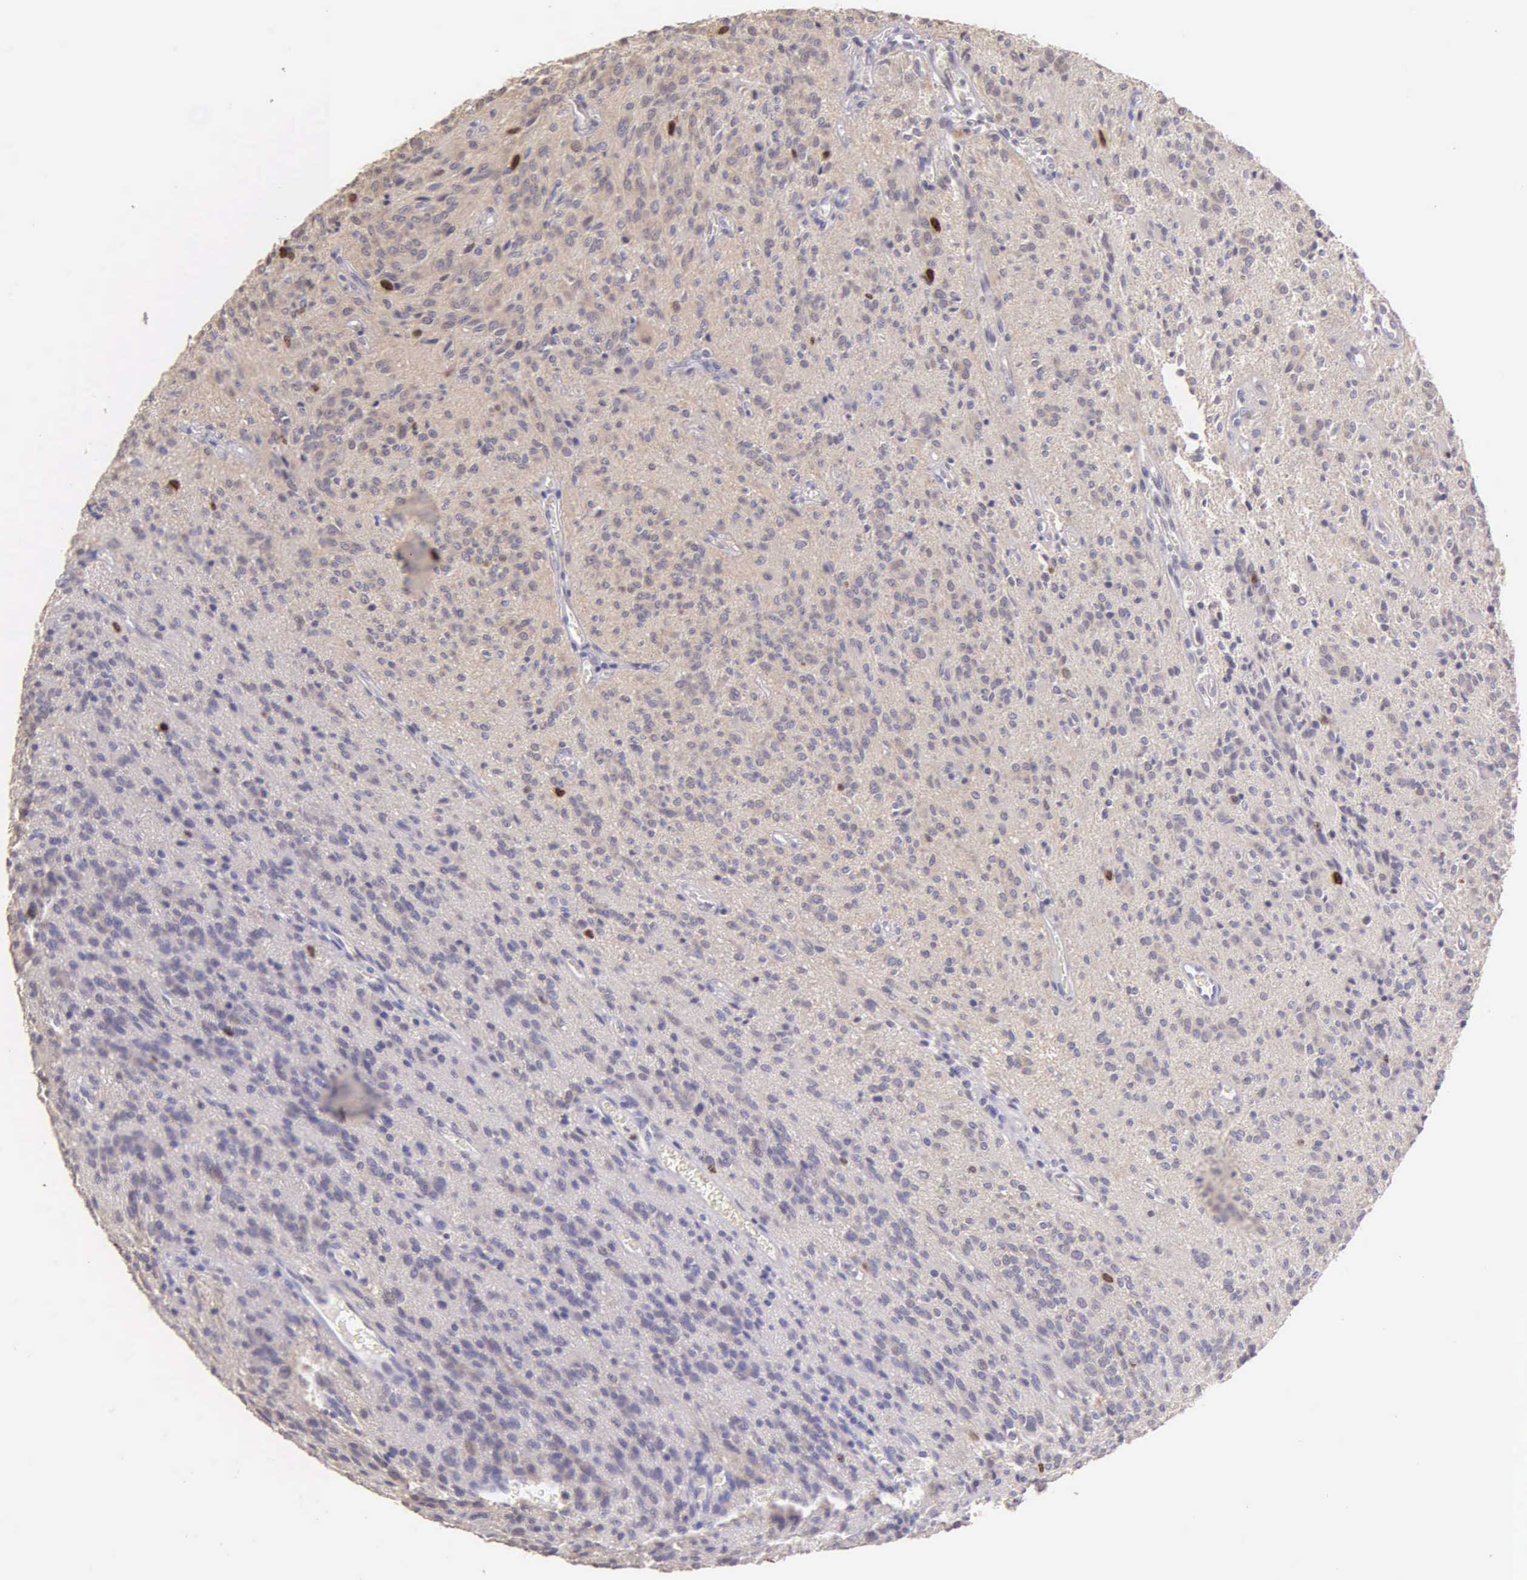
{"staining": {"intensity": "negative", "quantity": "none", "location": "none"}, "tissue": "glioma", "cell_type": "Tumor cells", "image_type": "cancer", "snomed": [{"axis": "morphology", "description": "Glioma, malignant, Low grade"}, {"axis": "topography", "description": "Brain"}], "caption": "There is no significant expression in tumor cells of low-grade glioma (malignant).", "gene": "MKI67", "patient": {"sex": "female", "age": 15}}